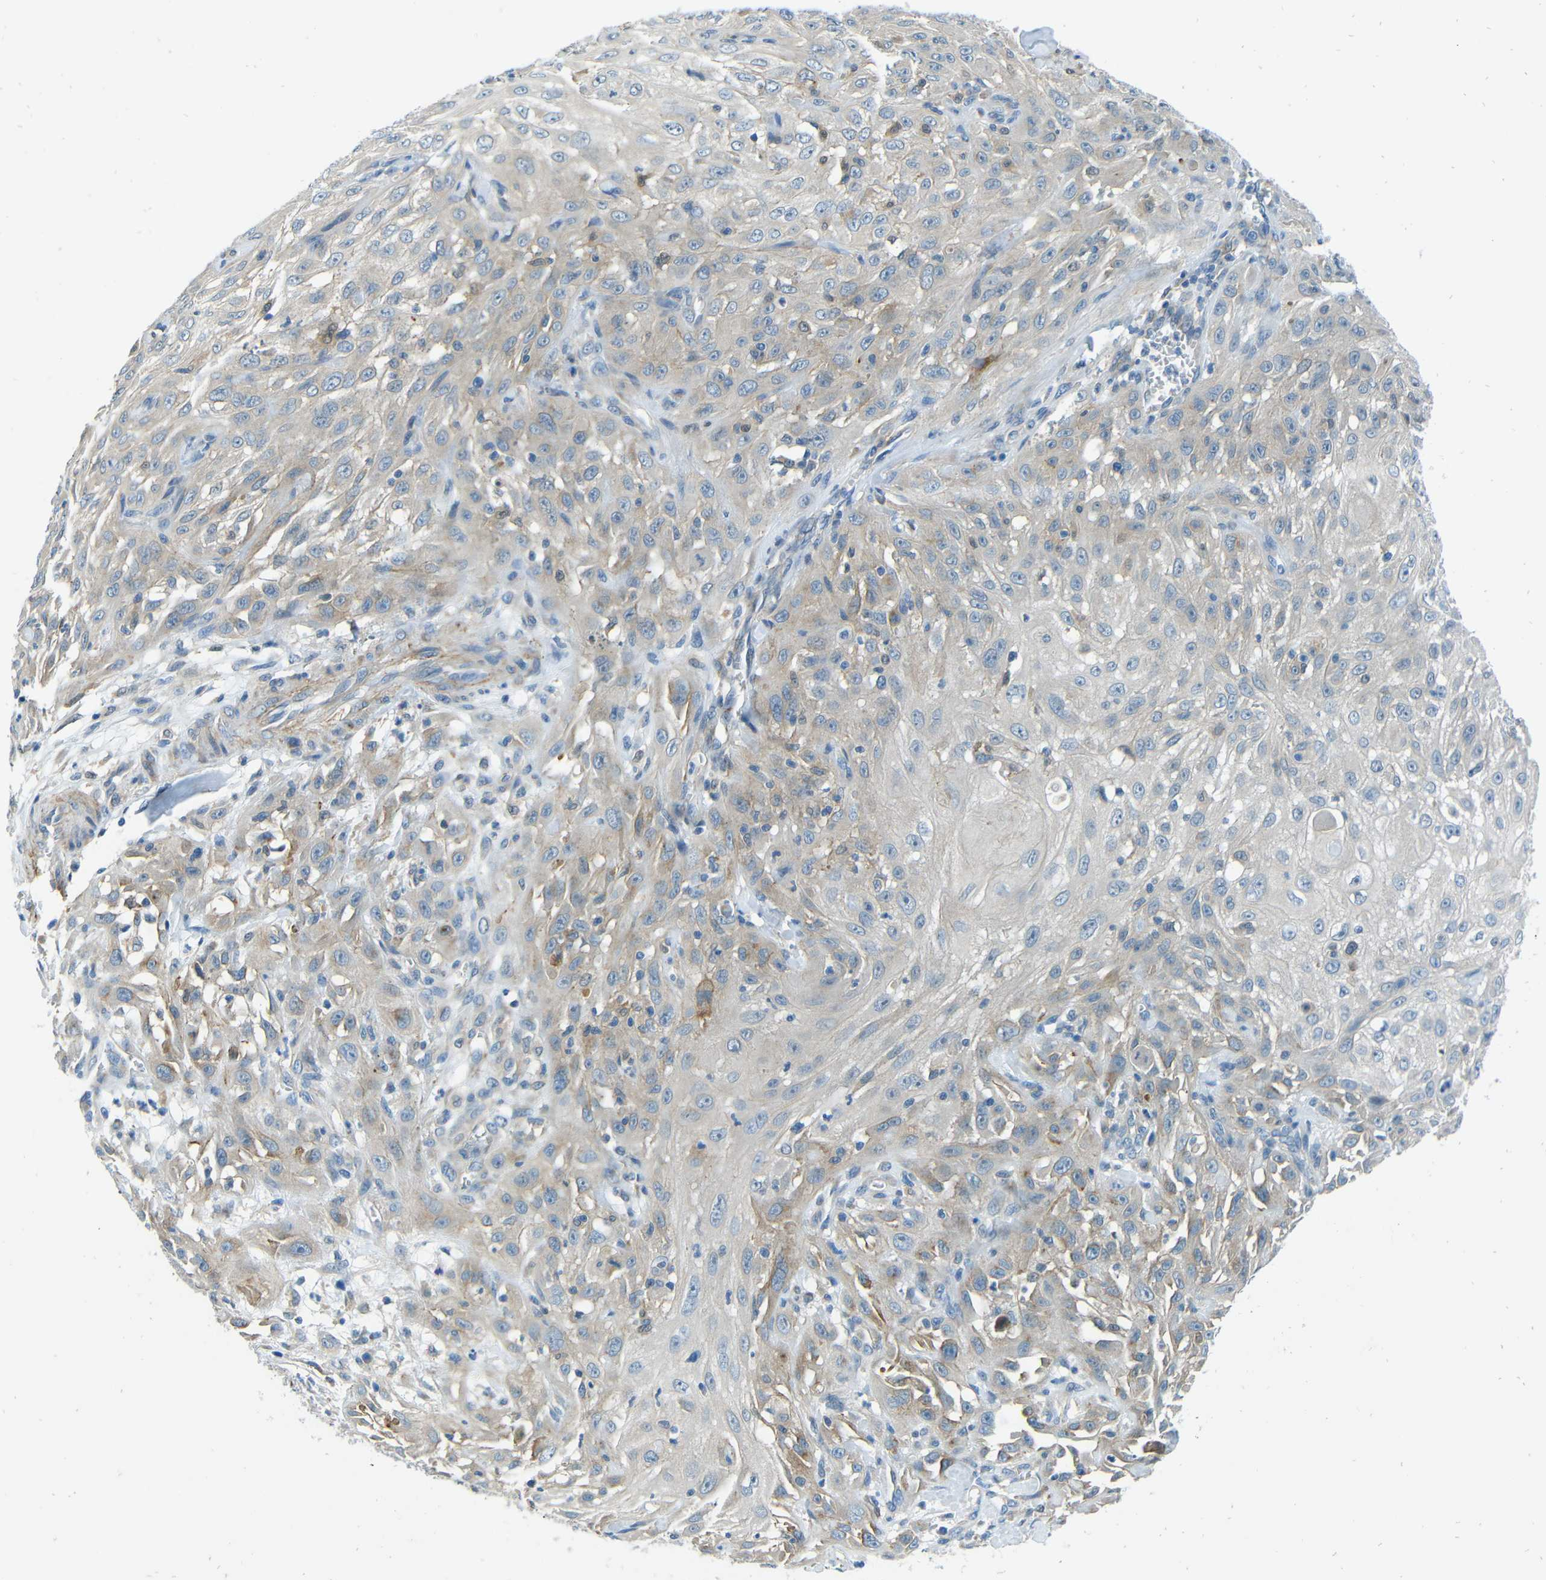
{"staining": {"intensity": "weak", "quantity": "<25%", "location": "cytoplasmic/membranous"}, "tissue": "skin cancer", "cell_type": "Tumor cells", "image_type": "cancer", "snomed": [{"axis": "morphology", "description": "Squamous cell carcinoma, NOS"}, {"axis": "topography", "description": "Skin"}], "caption": "Histopathology image shows no protein expression in tumor cells of skin cancer (squamous cell carcinoma) tissue.", "gene": "CYP26B1", "patient": {"sex": "male", "age": 75}}